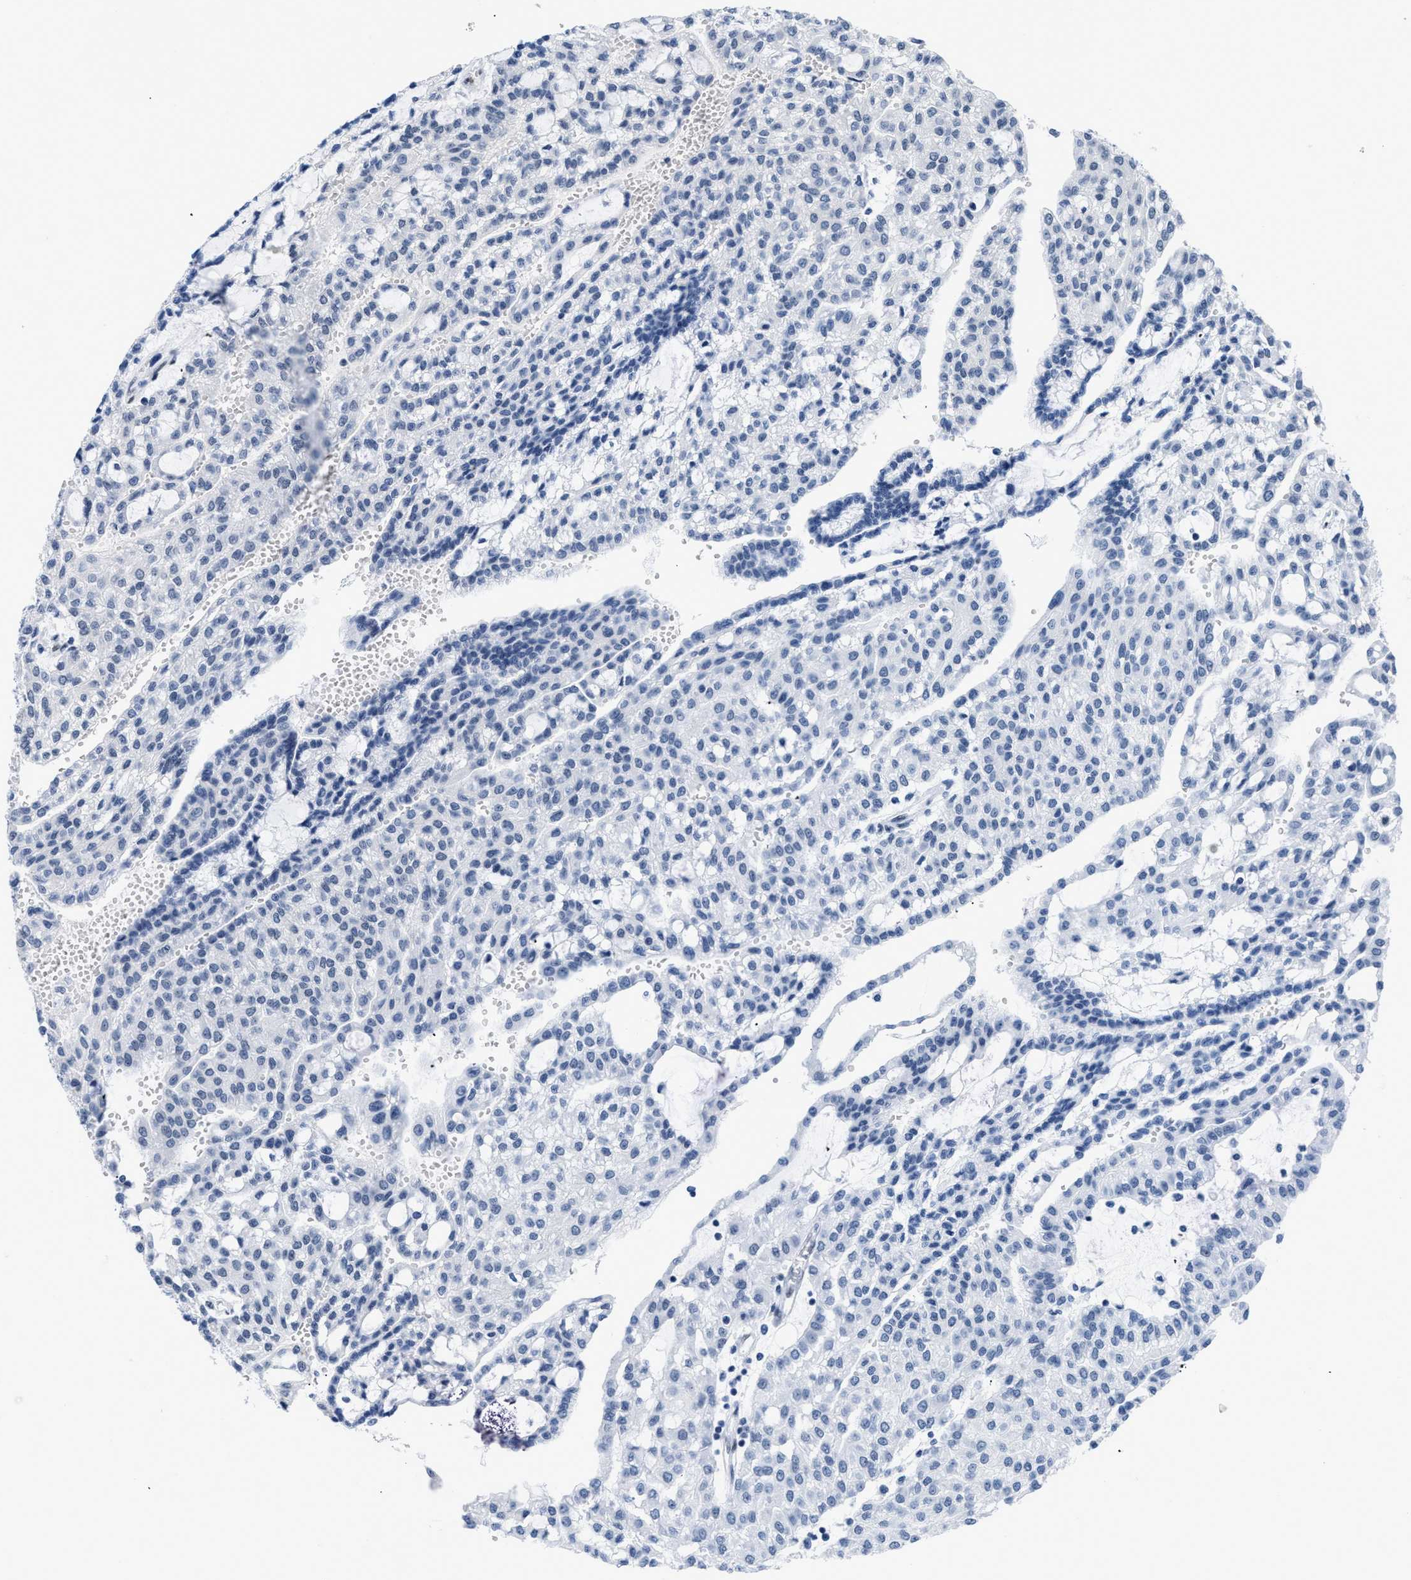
{"staining": {"intensity": "negative", "quantity": "none", "location": "none"}, "tissue": "renal cancer", "cell_type": "Tumor cells", "image_type": "cancer", "snomed": [{"axis": "morphology", "description": "Adenocarcinoma, NOS"}, {"axis": "topography", "description": "Kidney"}], "caption": "The histopathology image displays no staining of tumor cells in renal cancer.", "gene": "CTBP1", "patient": {"sex": "male", "age": 63}}